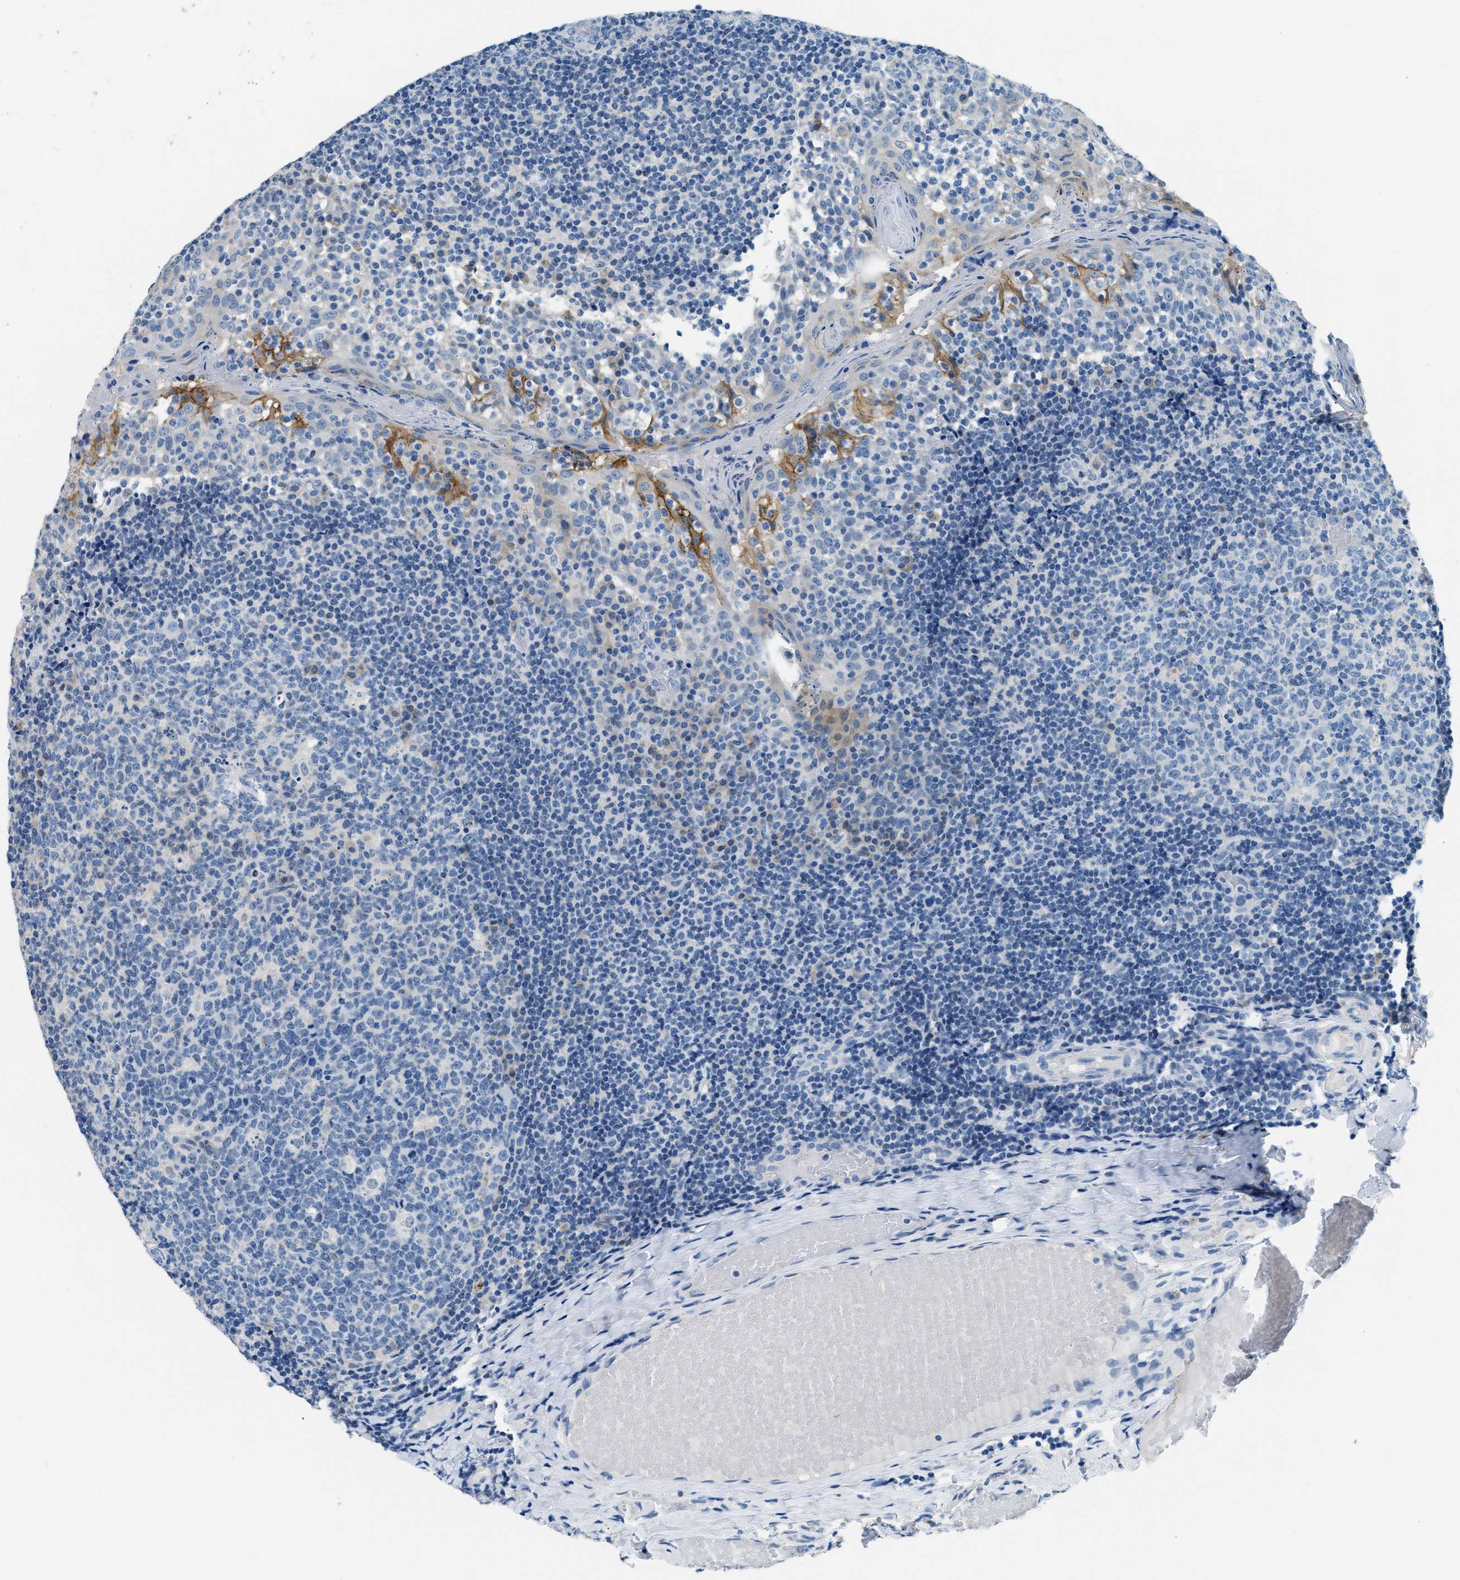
{"staining": {"intensity": "negative", "quantity": "none", "location": "none"}, "tissue": "tonsil", "cell_type": "Germinal center cells", "image_type": "normal", "snomed": [{"axis": "morphology", "description": "Normal tissue, NOS"}, {"axis": "topography", "description": "Tonsil"}], "caption": "DAB immunohistochemical staining of benign tonsil displays no significant expression in germinal center cells. (Brightfield microscopy of DAB (3,3'-diaminobenzidine) immunohistochemistry at high magnification).", "gene": "CLDN18", "patient": {"sex": "female", "age": 19}}